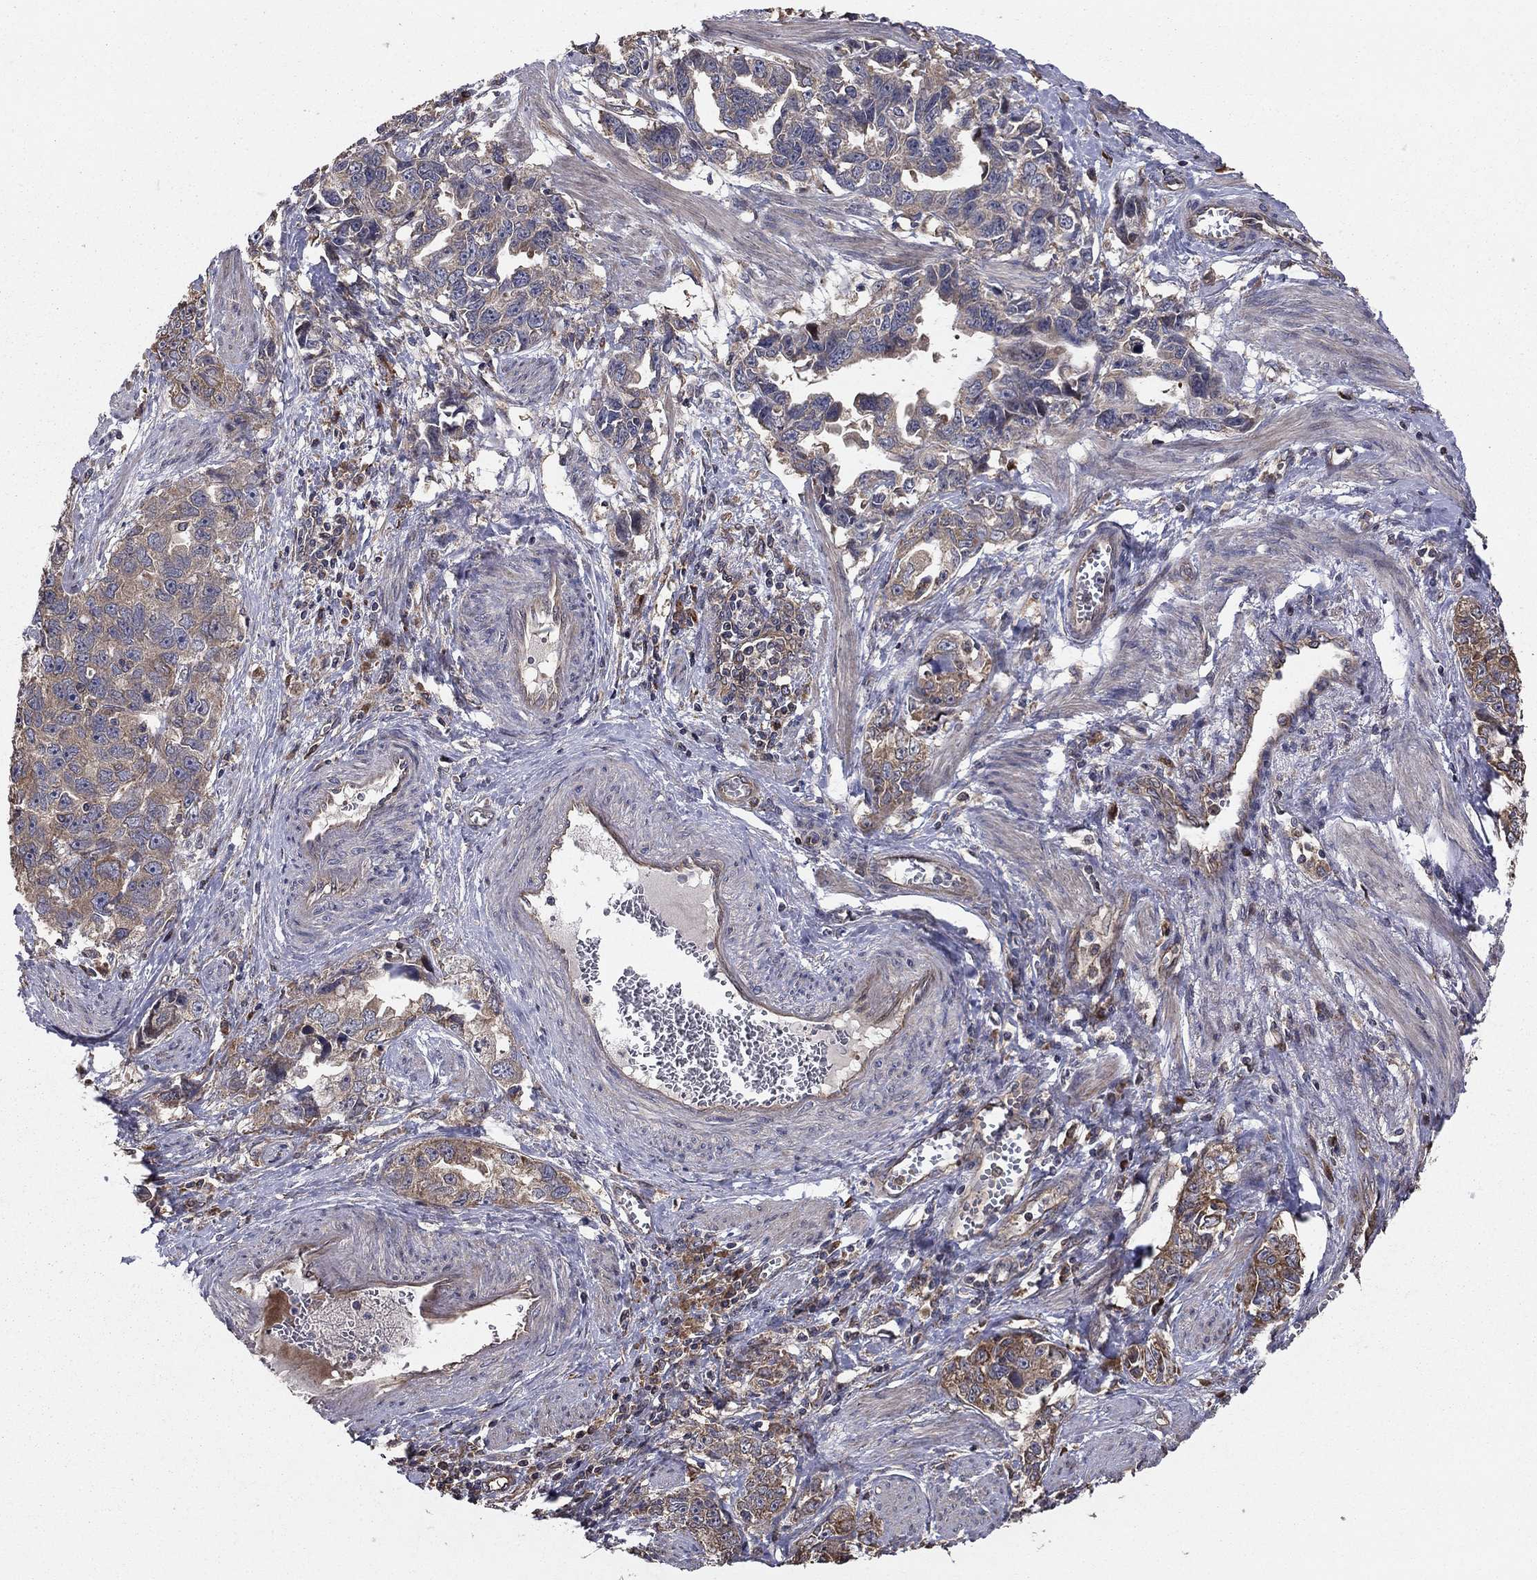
{"staining": {"intensity": "weak", "quantity": "<25%", "location": "cytoplasmic/membranous"}, "tissue": "ovarian cancer", "cell_type": "Tumor cells", "image_type": "cancer", "snomed": [{"axis": "morphology", "description": "Cystadenocarcinoma, serous, NOS"}, {"axis": "topography", "description": "Ovary"}], "caption": "High magnification brightfield microscopy of ovarian cancer stained with DAB (brown) and counterstained with hematoxylin (blue): tumor cells show no significant positivity.", "gene": "BABAM2", "patient": {"sex": "female", "age": 51}}